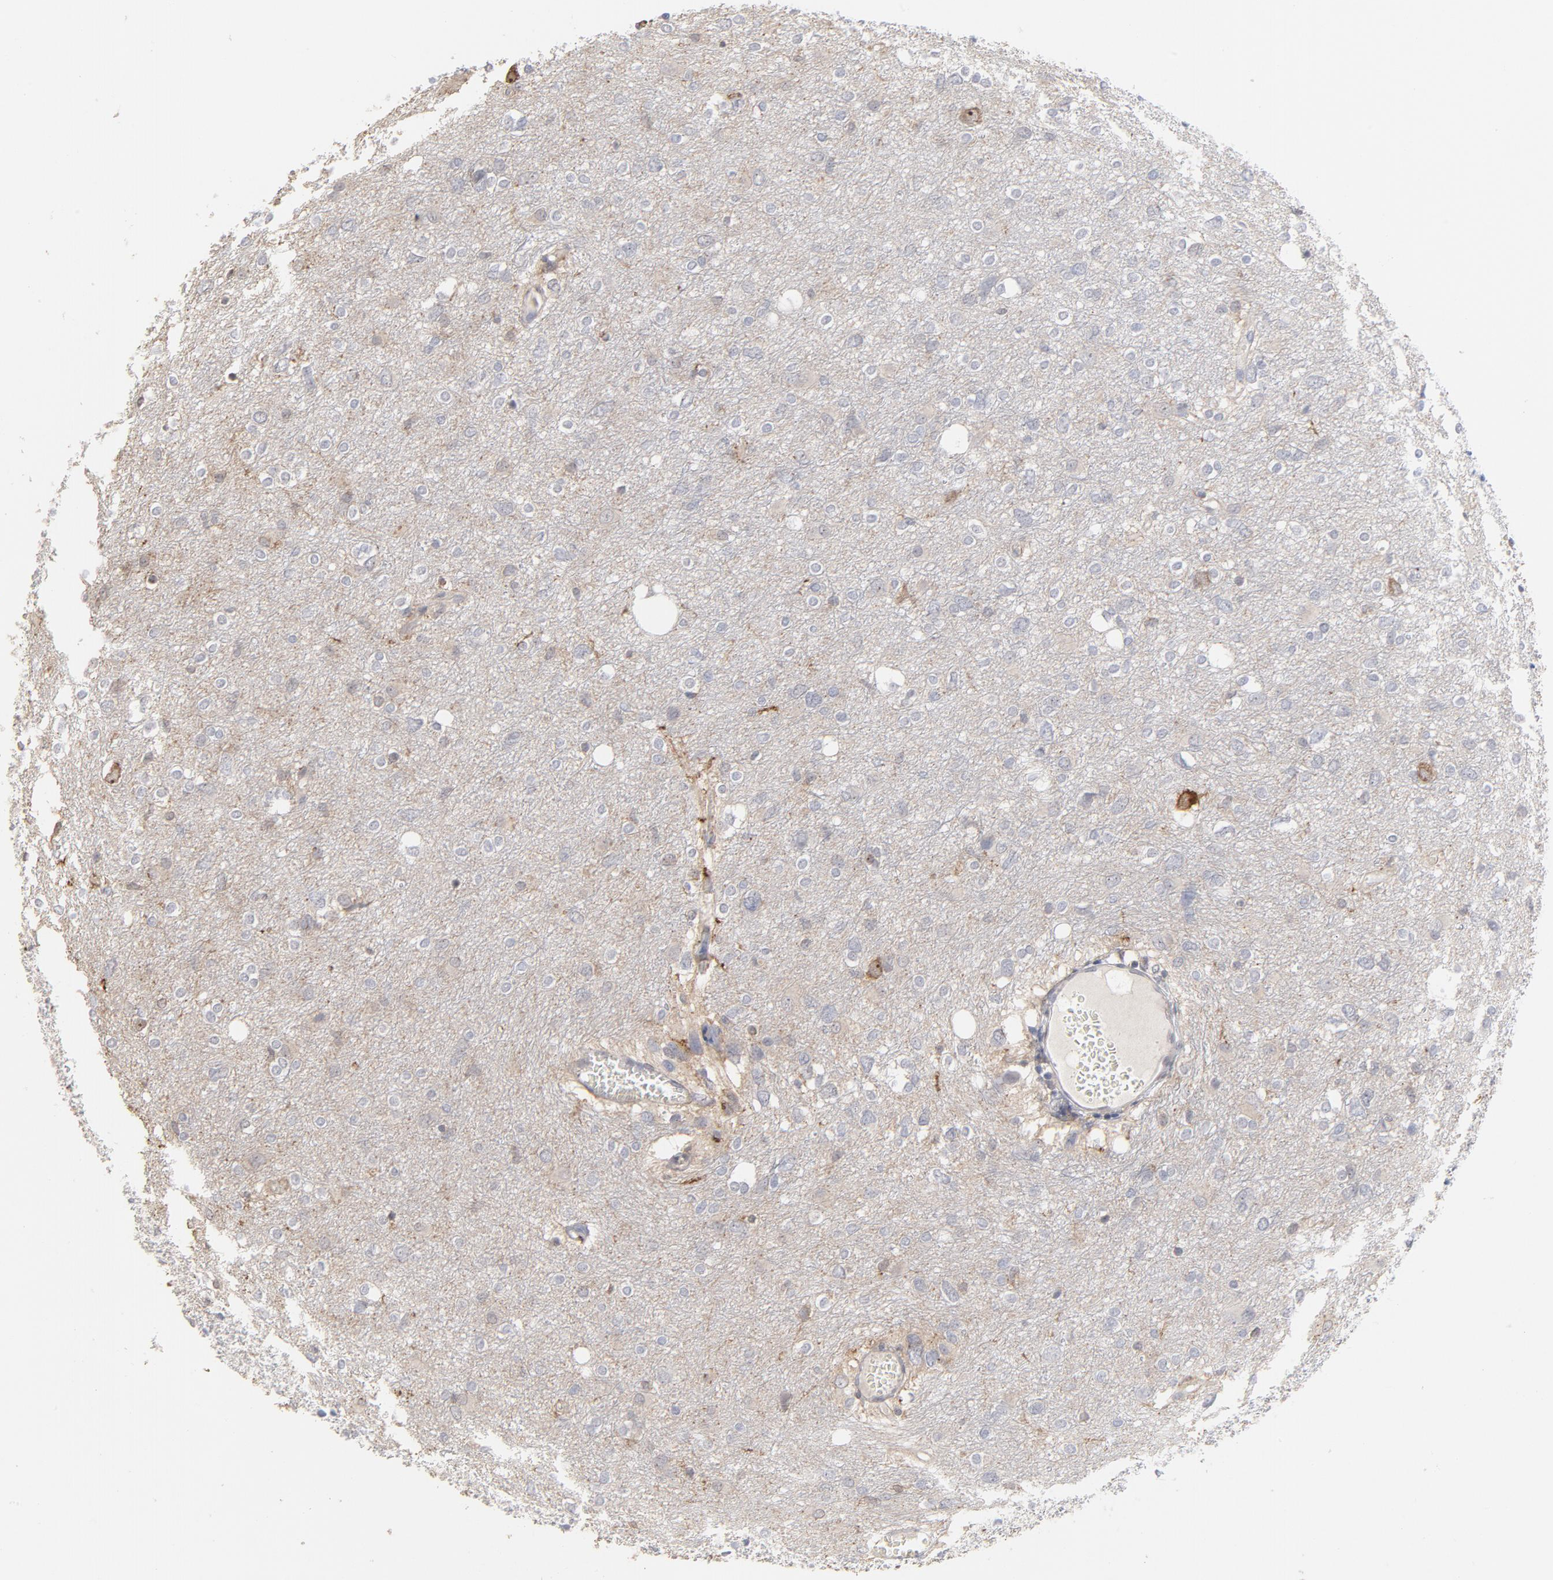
{"staining": {"intensity": "weak", "quantity": "<25%", "location": "cytoplasmic/membranous"}, "tissue": "glioma", "cell_type": "Tumor cells", "image_type": "cancer", "snomed": [{"axis": "morphology", "description": "Glioma, malignant, High grade"}, {"axis": "topography", "description": "Brain"}], "caption": "Immunohistochemical staining of human glioma exhibits no significant staining in tumor cells.", "gene": "PNMA1", "patient": {"sex": "female", "age": 59}}